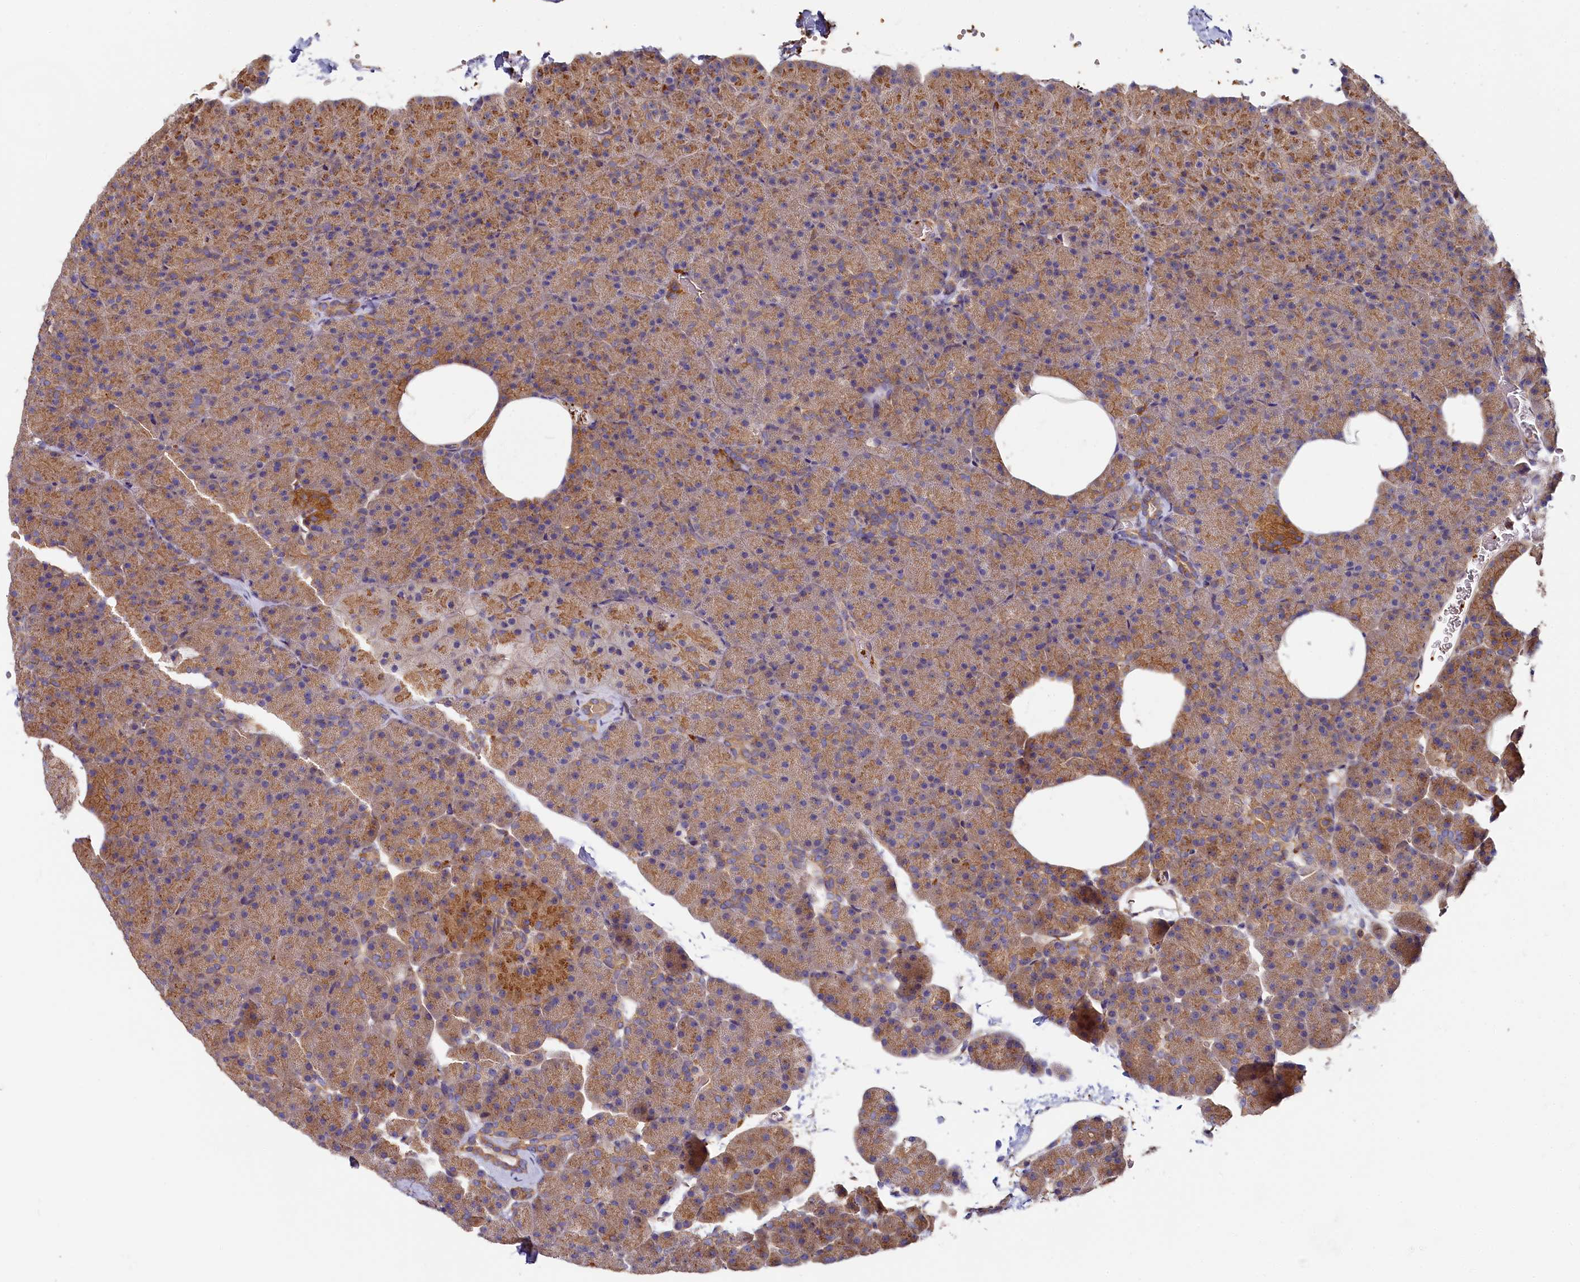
{"staining": {"intensity": "moderate", "quantity": ">75%", "location": "cytoplasmic/membranous"}, "tissue": "pancreas", "cell_type": "Exocrine glandular cells", "image_type": "normal", "snomed": [{"axis": "morphology", "description": "Normal tissue, NOS"}, {"axis": "morphology", "description": "Carcinoid, malignant, NOS"}, {"axis": "topography", "description": "Pancreas"}], "caption": "Immunohistochemistry (IHC) micrograph of benign pancreas: pancreas stained using IHC reveals medium levels of moderate protein expression localized specifically in the cytoplasmic/membranous of exocrine glandular cells, appearing as a cytoplasmic/membranous brown color.", "gene": "PPIP5K1", "patient": {"sex": "female", "age": 35}}